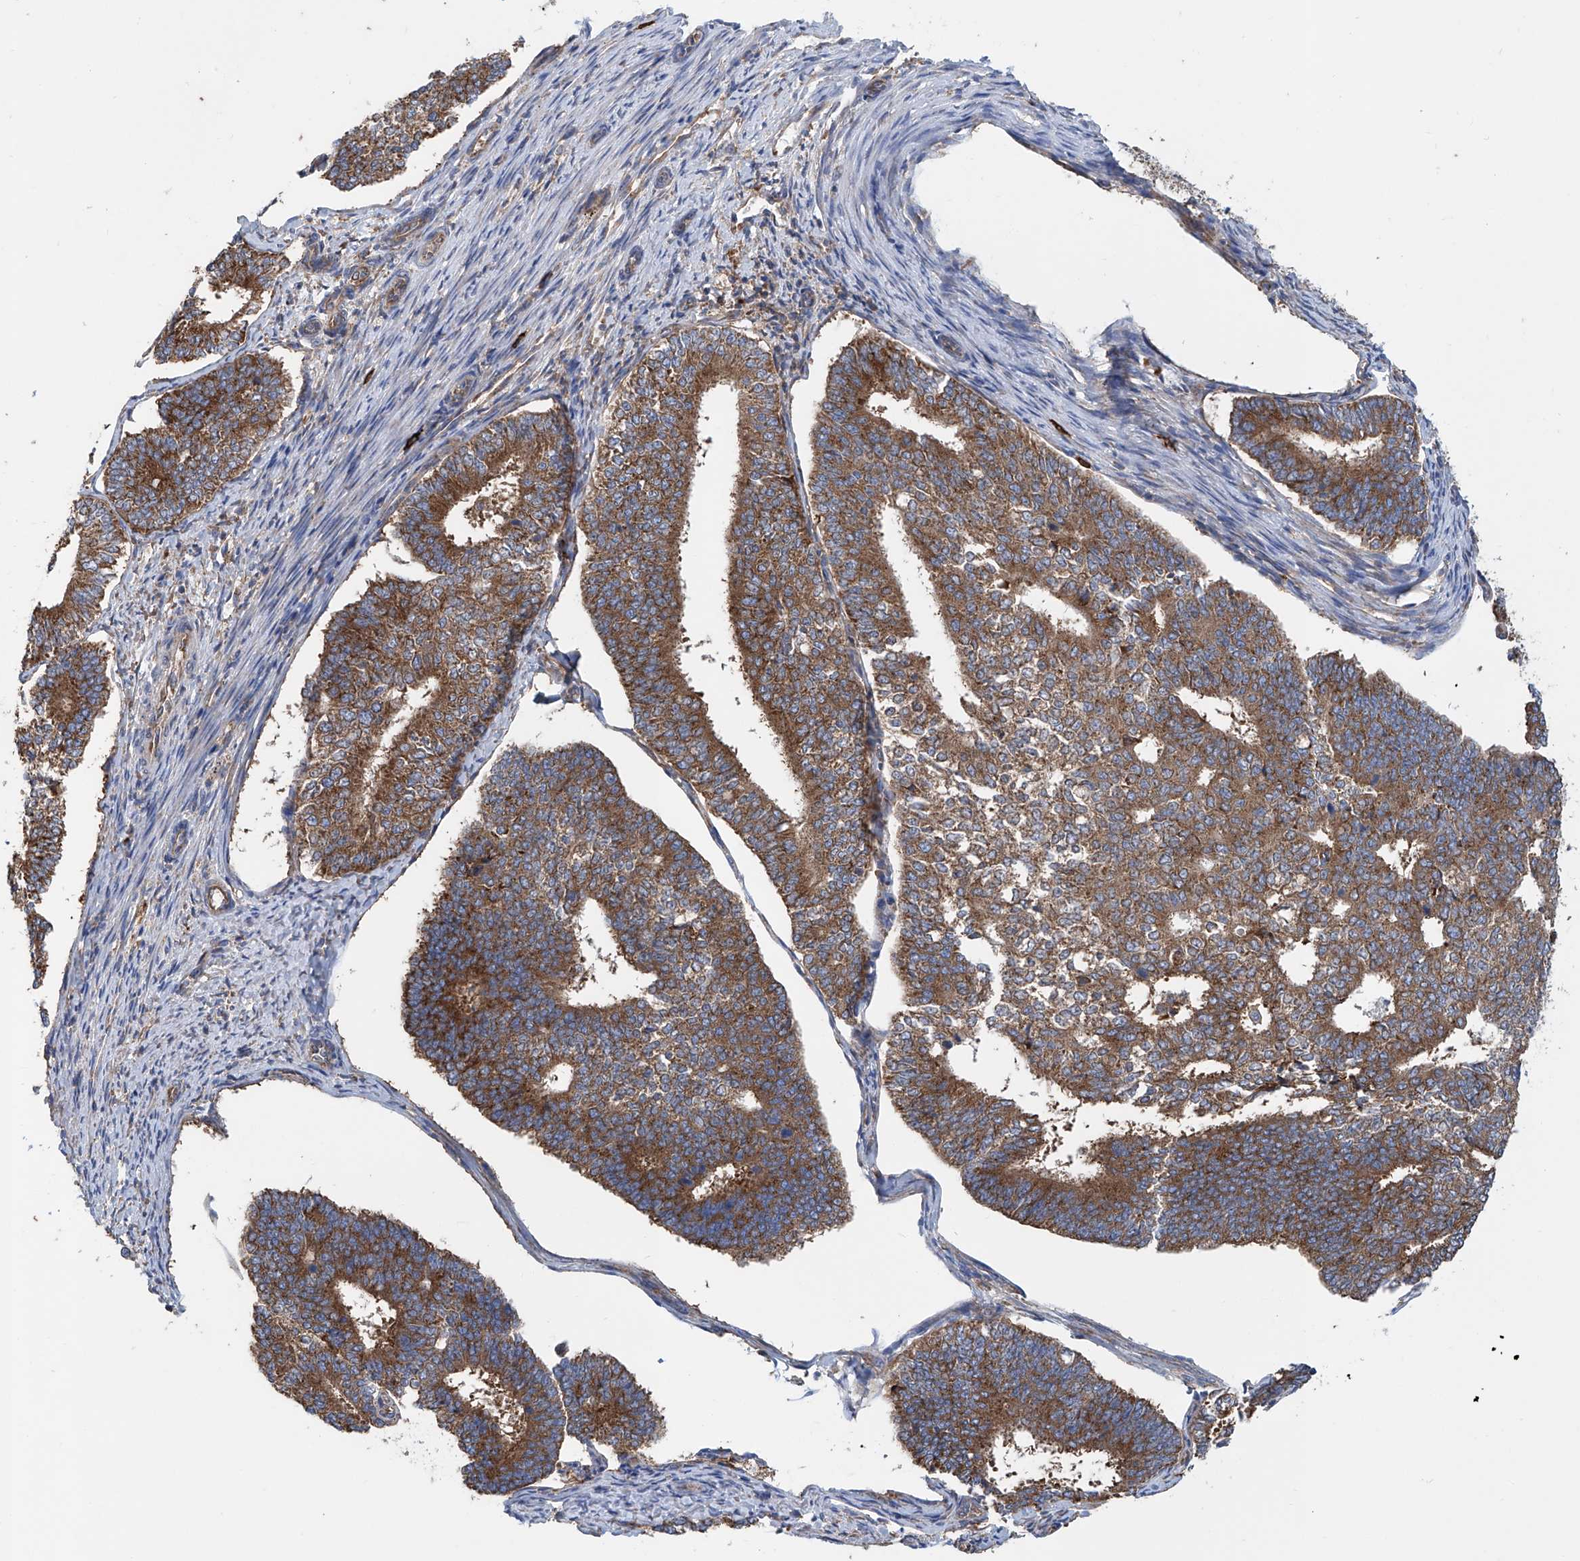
{"staining": {"intensity": "strong", "quantity": ">75%", "location": "cytoplasmic/membranous"}, "tissue": "endometrial cancer", "cell_type": "Tumor cells", "image_type": "cancer", "snomed": [{"axis": "morphology", "description": "Adenocarcinoma, NOS"}, {"axis": "topography", "description": "Endometrium"}], "caption": "High-power microscopy captured an immunohistochemistry (IHC) histopathology image of endometrial cancer (adenocarcinoma), revealing strong cytoplasmic/membranous expression in approximately >75% of tumor cells.", "gene": "SENP2", "patient": {"sex": "female", "age": 70}}